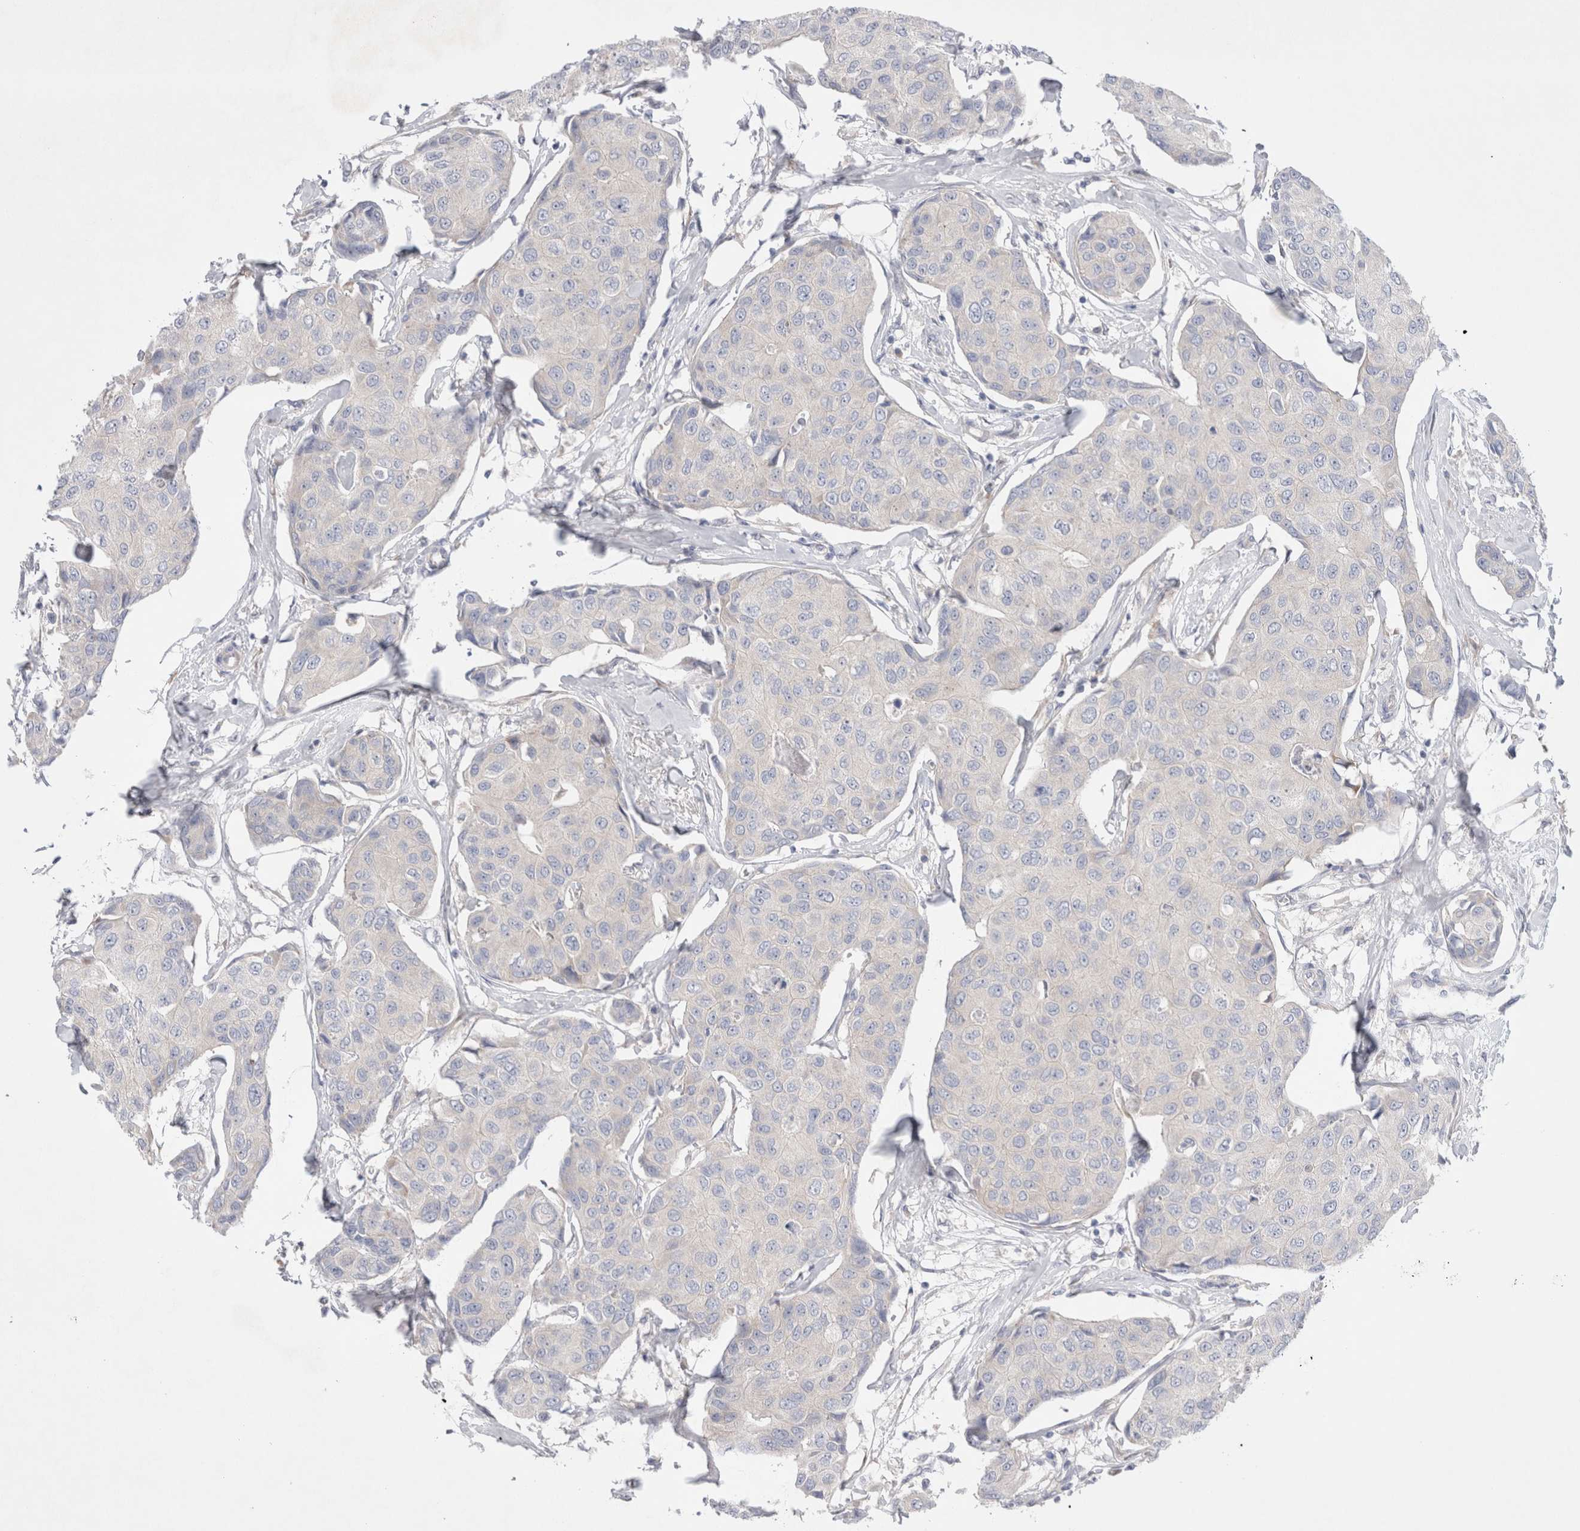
{"staining": {"intensity": "negative", "quantity": "none", "location": "none"}, "tissue": "breast cancer", "cell_type": "Tumor cells", "image_type": "cancer", "snomed": [{"axis": "morphology", "description": "Duct carcinoma"}, {"axis": "topography", "description": "Breast"}], "caption": "Immunohistochemical staining of human breast cancer (intraductal carcinoma) exhibits no significant positivity in tumor cells.", "gene": "RBM12B", "patient": {"sex": "female", "age": 80}}